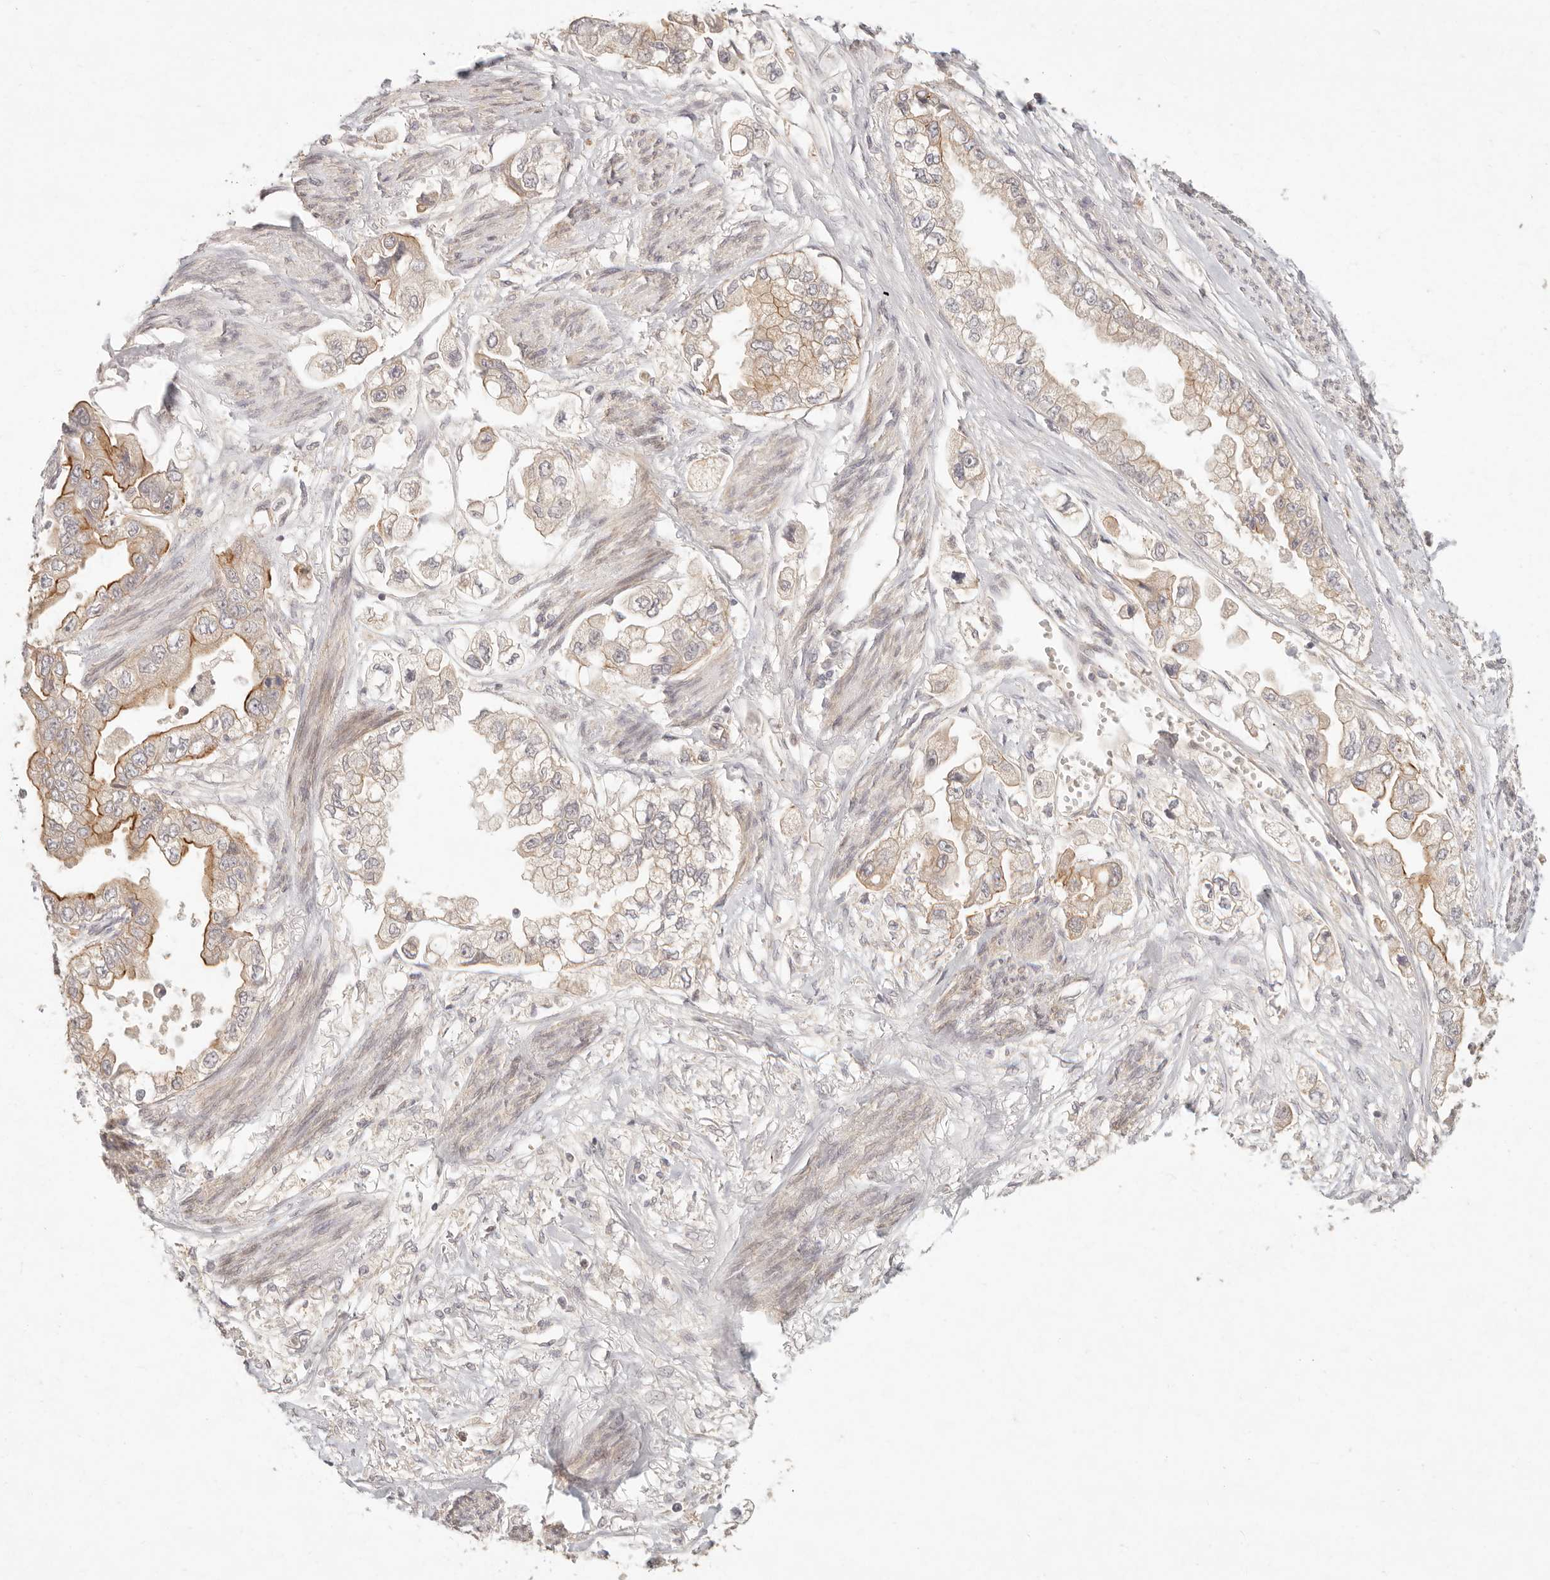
{"staining": {"intensity": "moderate", "quantity": "25%-75%", "location": "cytoplasmic/membranous"}, "tissue": "stomach cancer", "cell_type": "Tumor cells", "image_type": "cancer", "snomed": [{"axis": "morphology", "description": "Adenocarcinoma, NOS"}, {"axis": "topography", "description": "Stomach"}], "caption": "Stomach cancer (adenocarcinoma) was stained to show a protein in brown. There is medium levels of moderate cytoplasmic/membranous positivity in about 25%-75% of tumor cells. The staining was performed using DAB (3,3'-diaminobenzidine) to visualize the protein expression in brown, while the nuclei were stained in blue with hematoxylin (Magnification: 20x).", "gene": "PPP1R3B", "patient": {"sex": "male", "age": 62}}